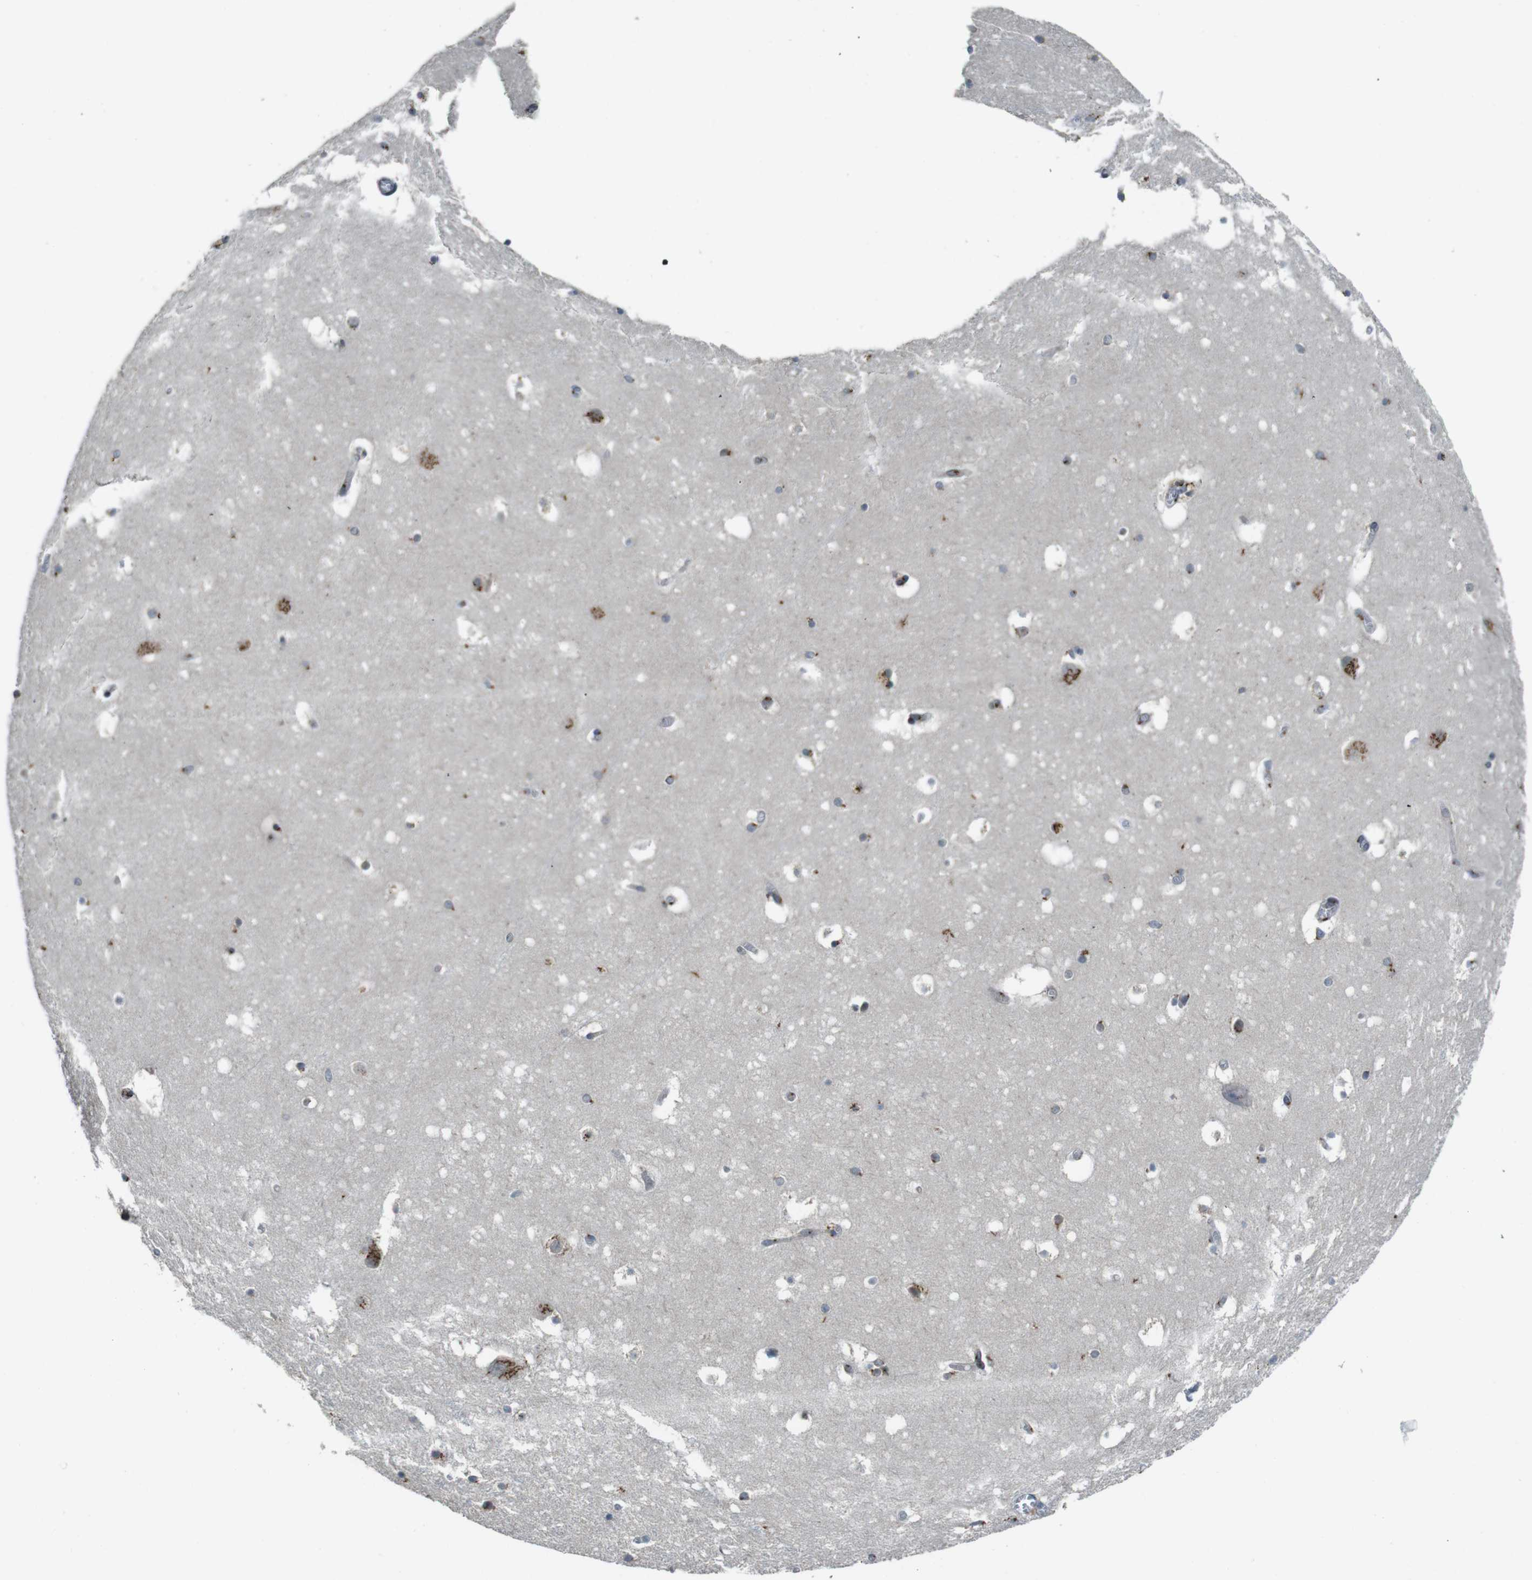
{"staining": {"intensity": "strong", "quantity": ">75%", "location": "cytoplasmic/membranous"}, "tissue": "hippocampus", "cell_type": "Glial cells", "image_type": "normal", "snomed": [{"axis": "morphology", "description": "Normal tissue, NOS"}, {"axis": "topography", "description": "Hippocampus"}], "caption": "Immunohistochemical staining of benign hippocampus reveals strong cytoplasmic/membranous protein expression in about >75% of glial cells.", "gene": "ZFPL1", "patient": {"sex": "male", "age": 45}}